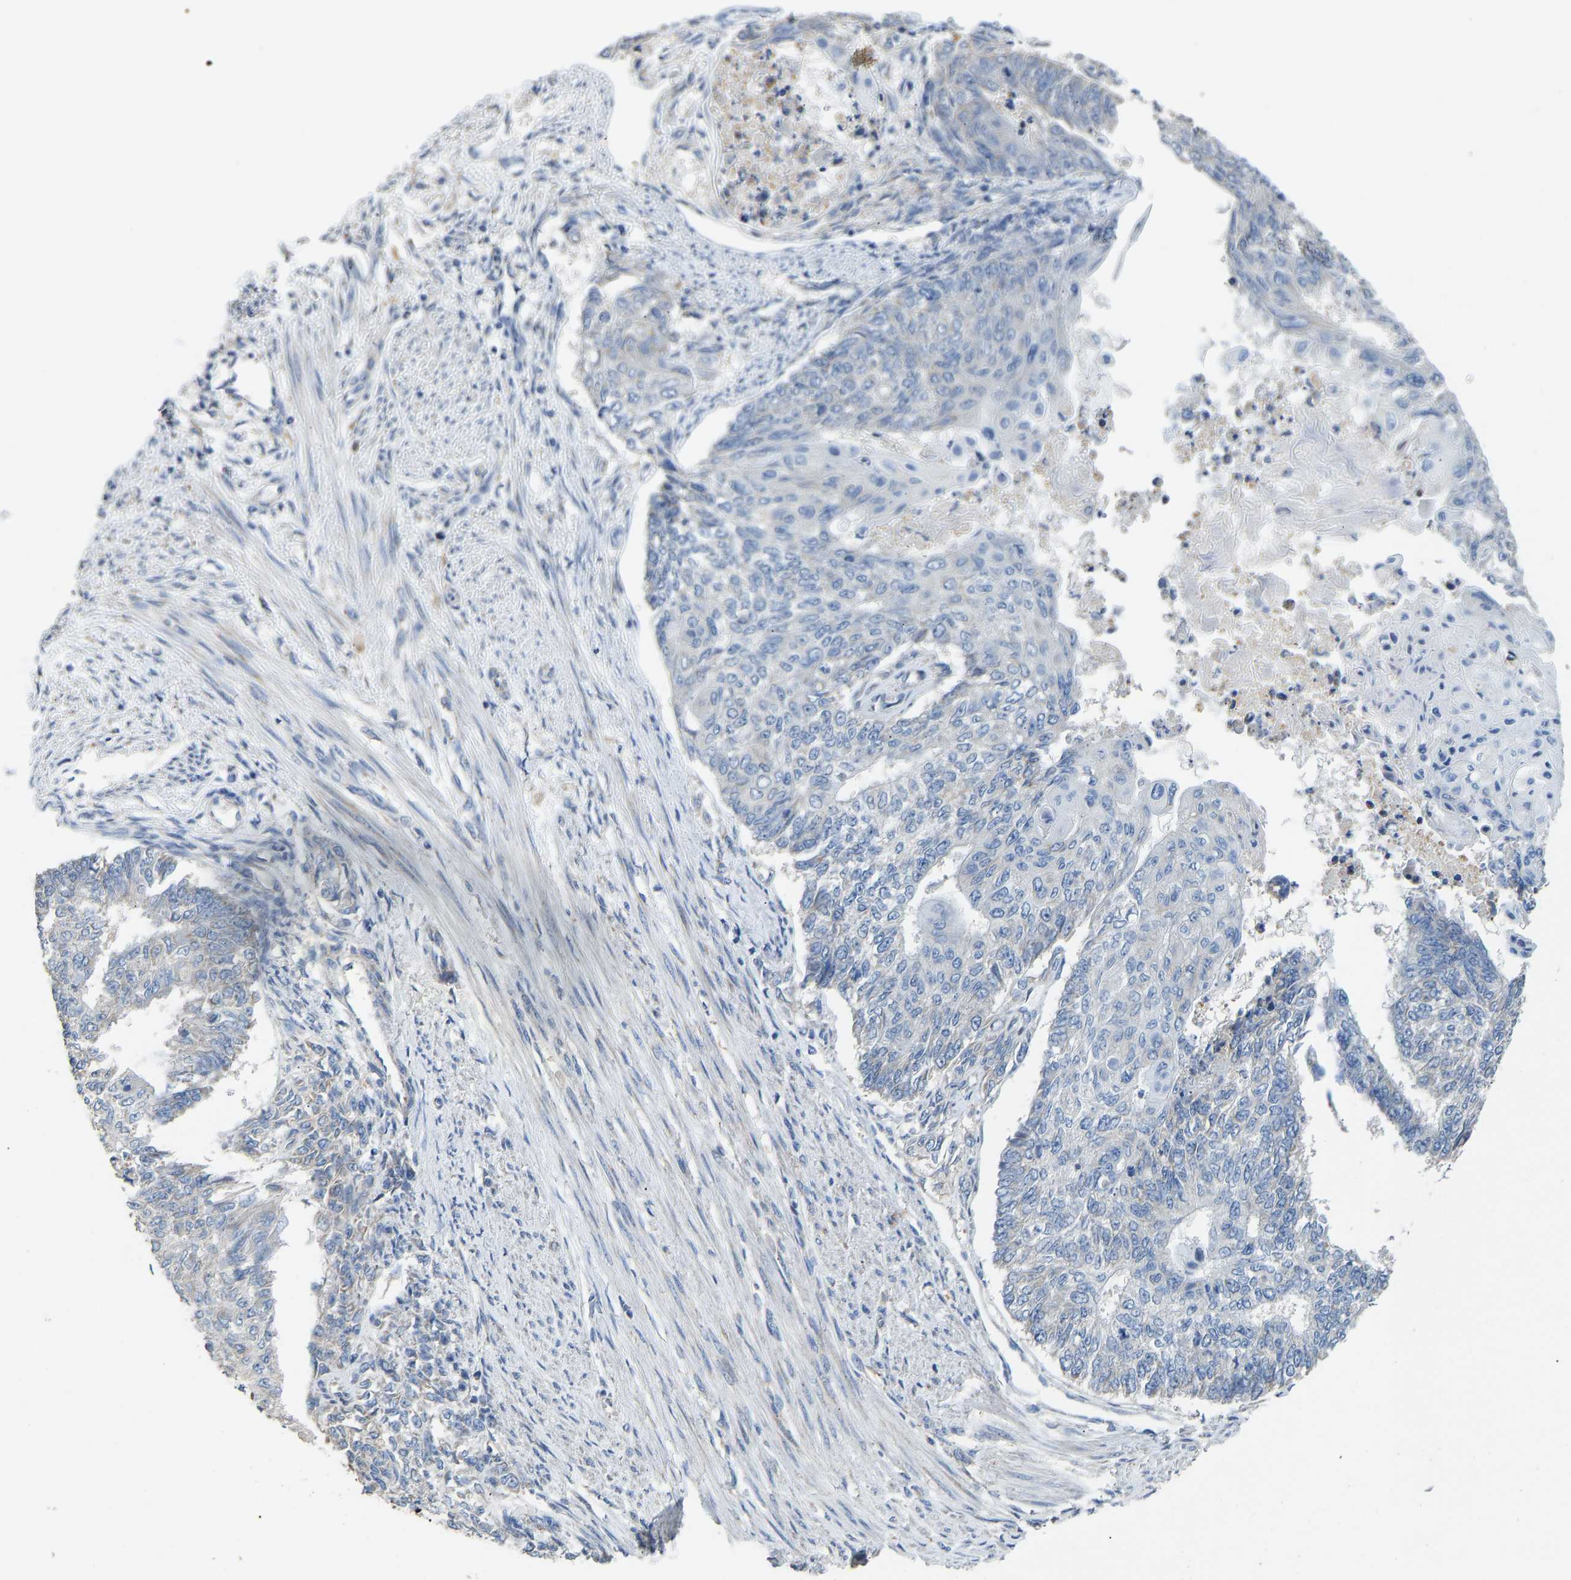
{"staining": {"intensity": "negative", "quantity": "none", "location": "none"}, "tissue": "endometrial cancer", "cell_type": "Tumor cells", "image_type": "cancer", "snomed": [{"axis": "morphology", "description": "Adenocarcinoma, NOS"}, {"axis": "topography", "description": "Endometrium"}], "caption": "A micrograph of endometrial cancer stained for a protein reveals no brown staining in tumor cells.", "gene": "TMEM150A", "patient": {"sex": "female", "age": 32}}